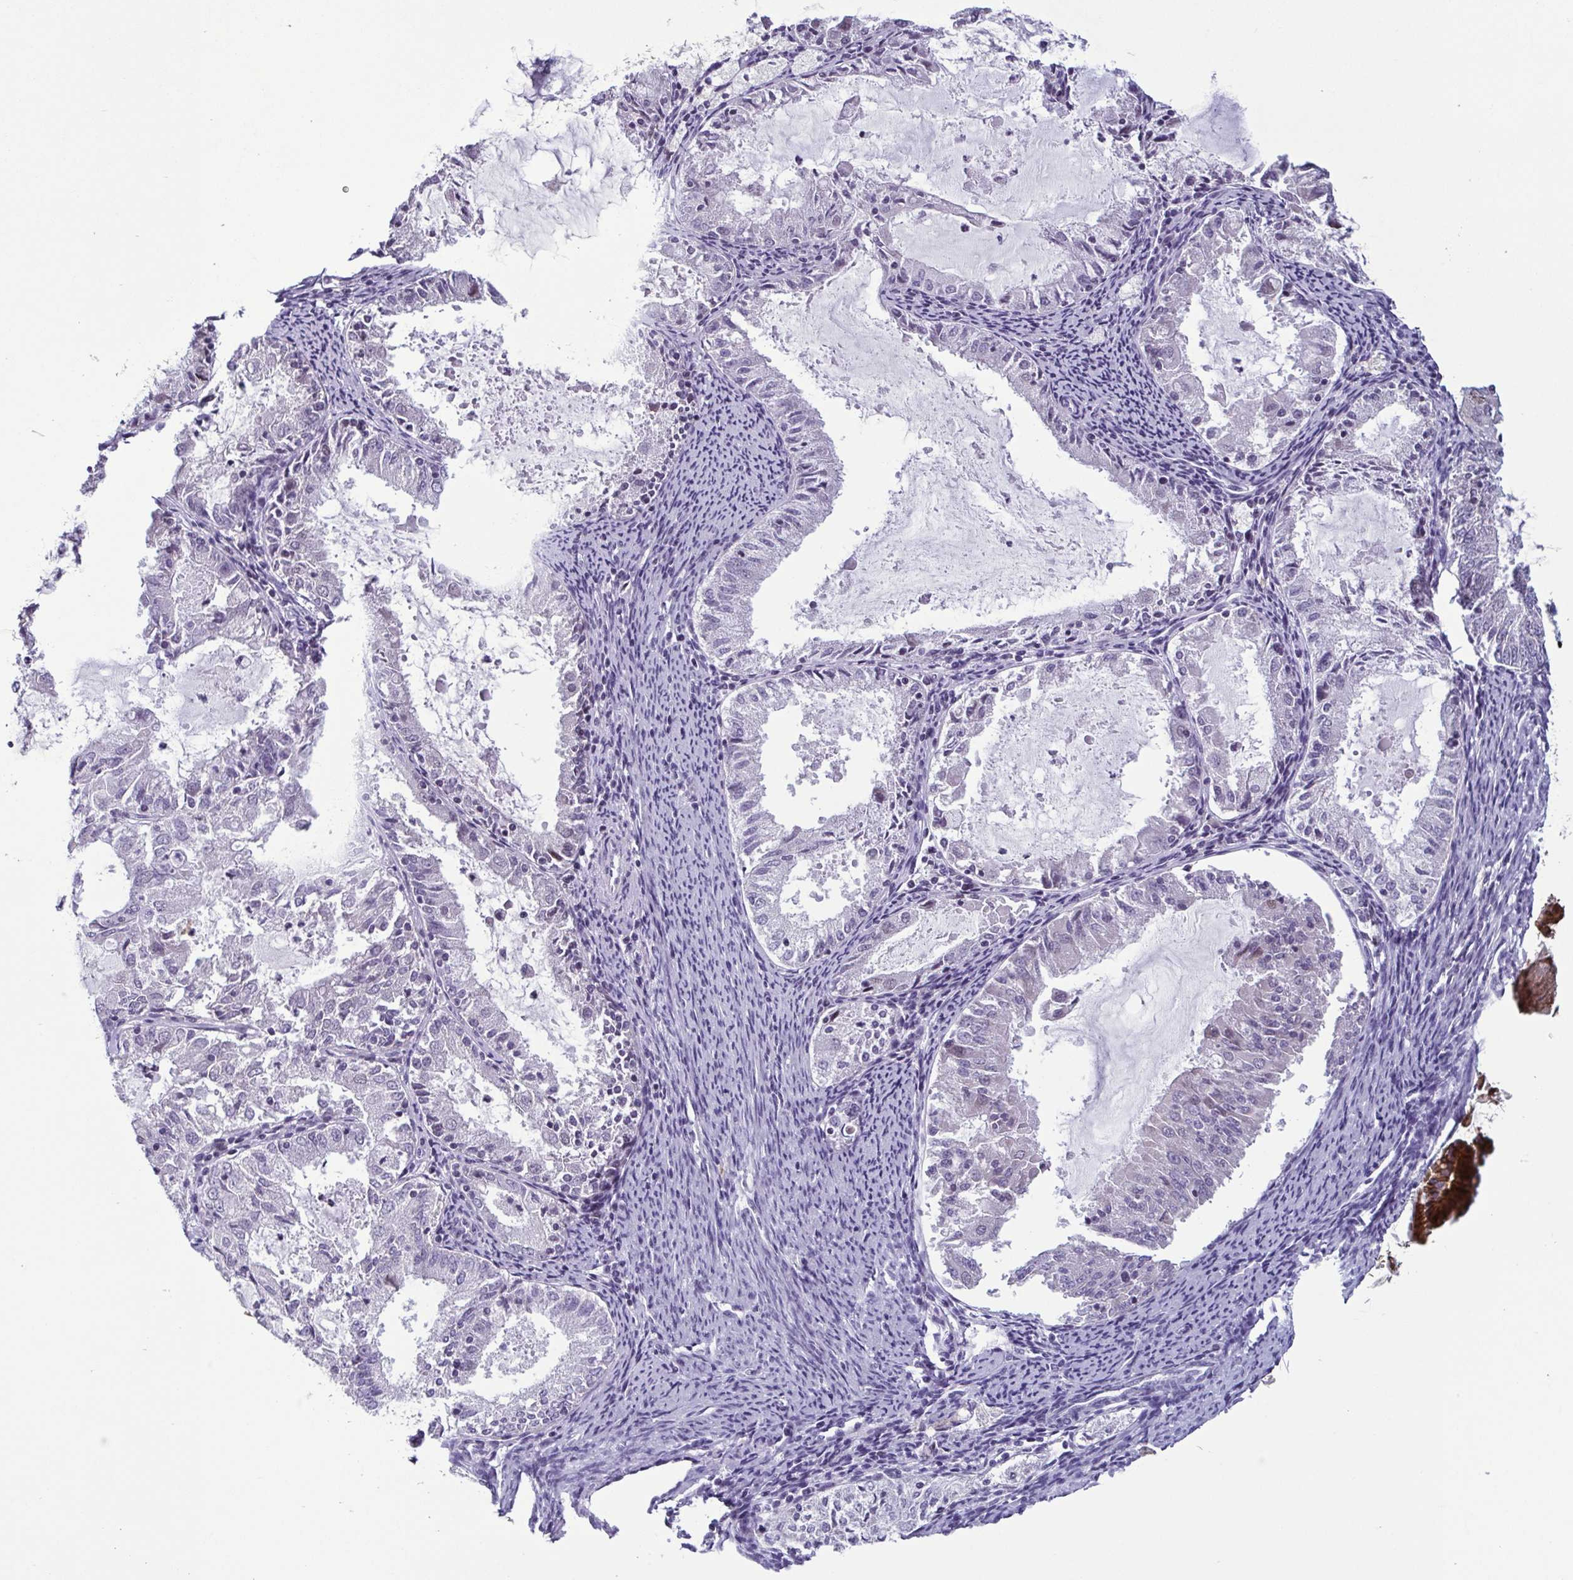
{"staining": {"intensity": "negative", "quantity": "none", "location": "none"}, "tissue": "endometrial cancer", "cell_type": "Tumor cells", "image_type": "cancer", "snomed": [{"axis": "morphology", "description": "Adenocarcinoma, NOS"}, {"axis": "topography", "description": "Endometrium"}], "caption": "Endometrial cancer (adenocarcinoma) was stained to show a protein in brown. There is no significant staining in tumor cells.", "gene": "IRF1", "patient": {"sex": "female", "age": 57}}